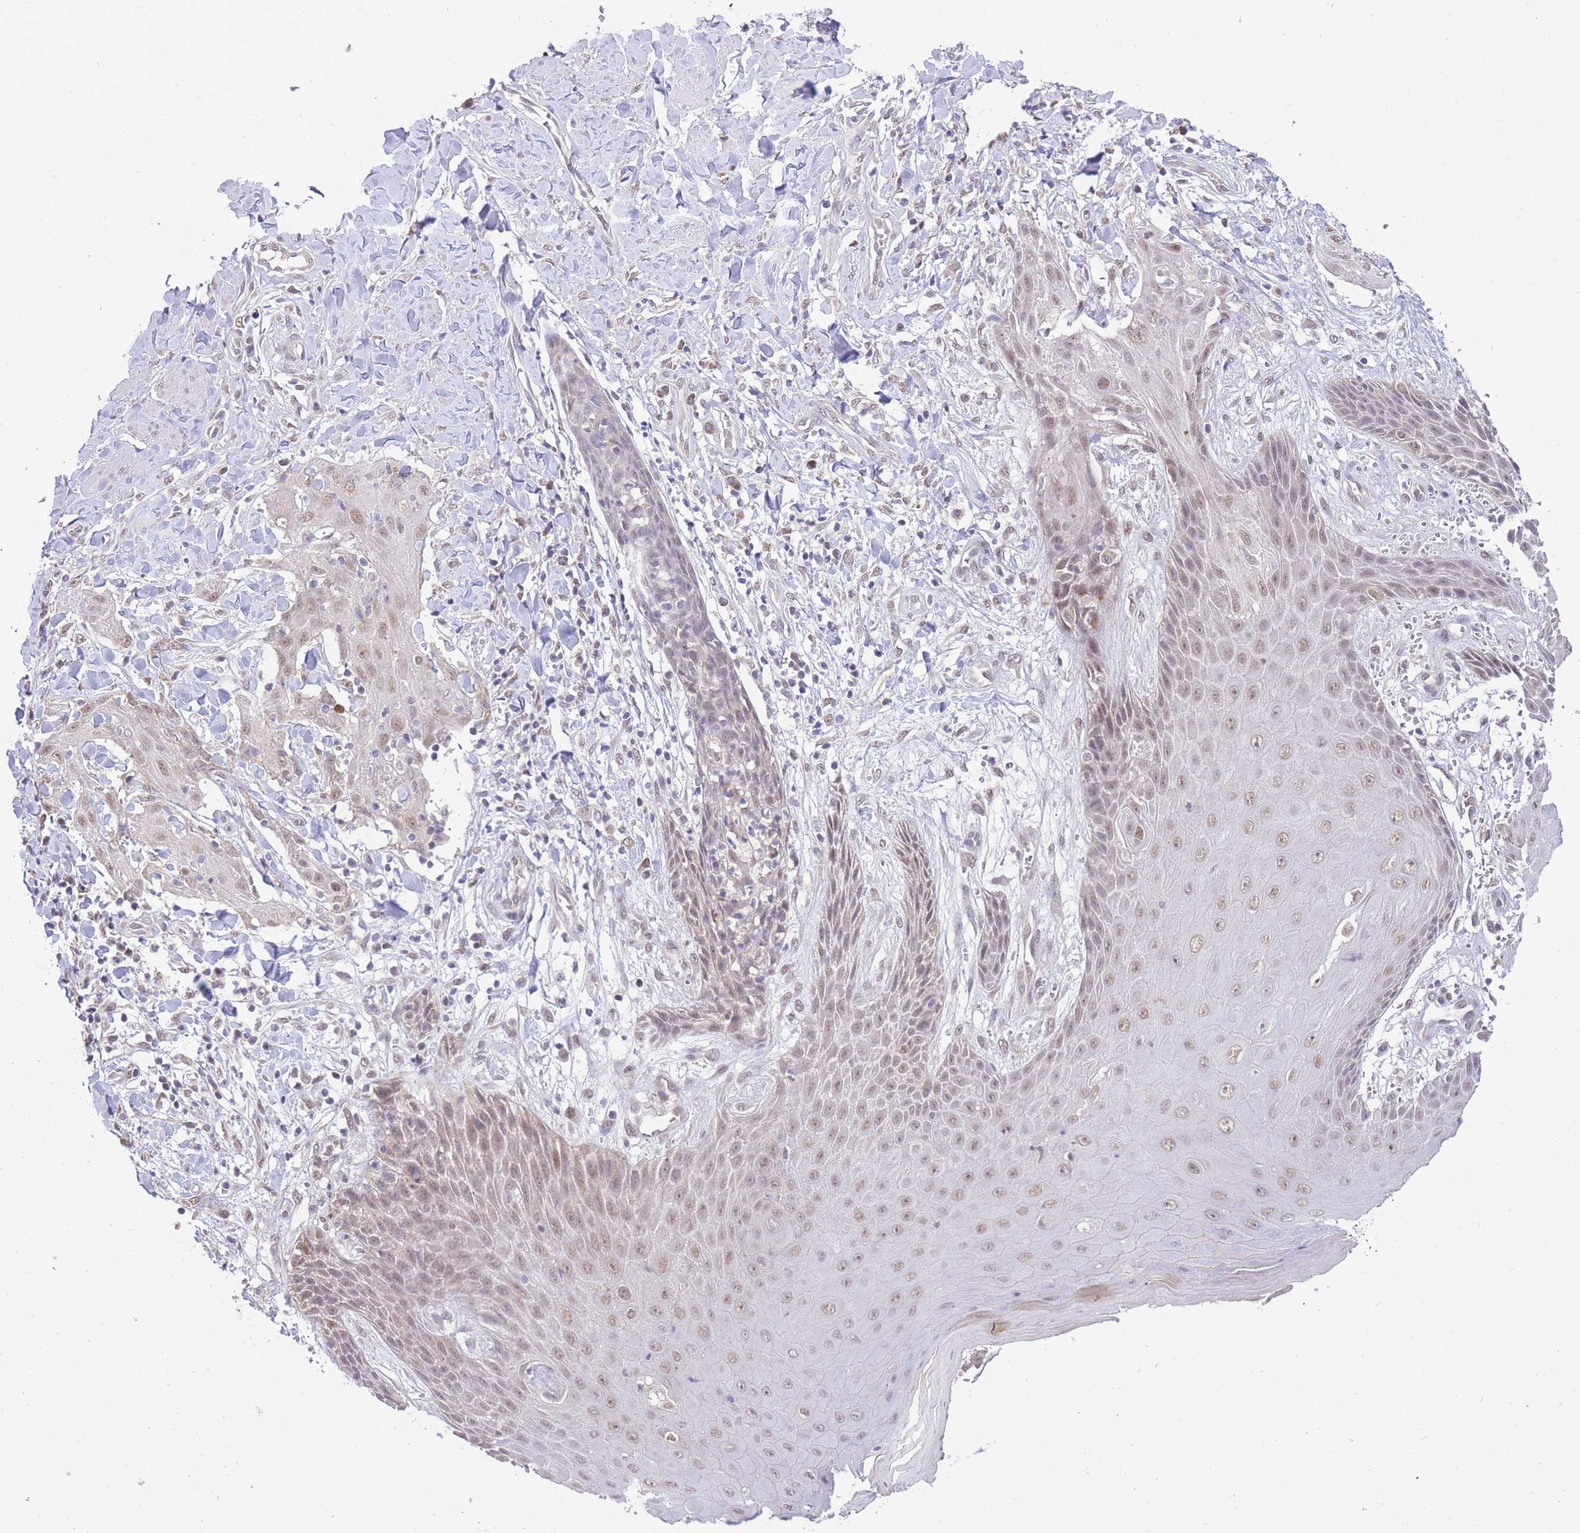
{"staining": {"intensity": "weak", "quantity": "<25%", "location": "nuclear"}, "tissue": "skin cancer", "cell_type": "Tumor cells", "image_type": "cancer", "snomed": [{"axis": "morphology", "description": "Squamous cell carcinoma, NOS"}, {"axis": "topography", "description": "Skin"}, {"axis": "topography", "description": "Vulva"}], "caption": "Tumor cells are negative for brown protein staining in squamous cell carcinoma (skin). (Brightfield microscopy of DAB immunohistochemistry (IHC) at high magnification).", "gene": "PUS10", "patient": {"sex": "female", "age": 85}}